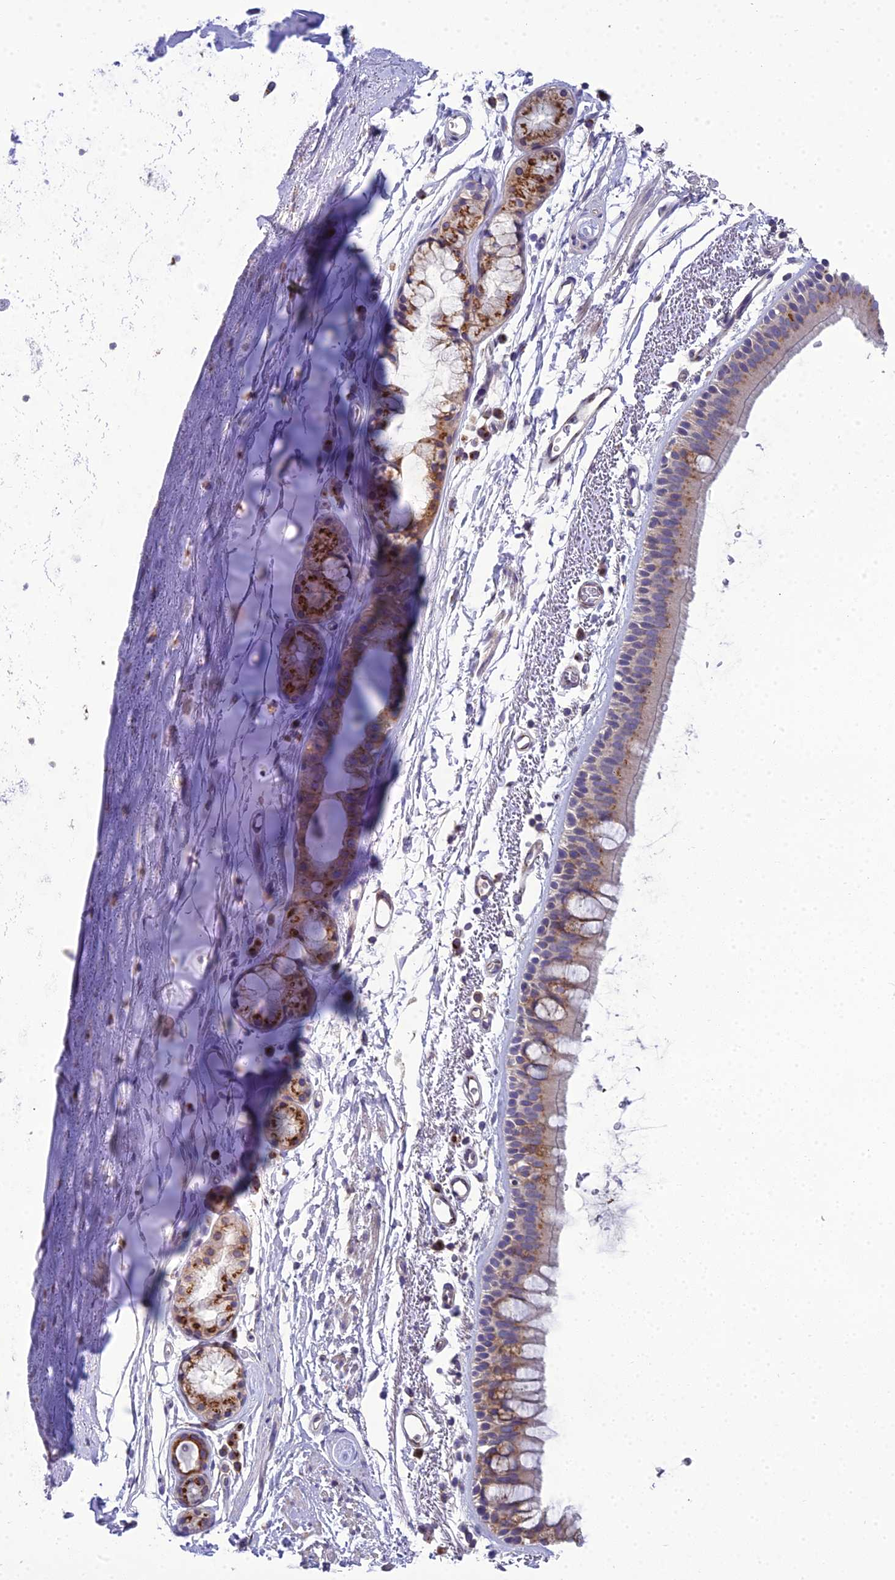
{"staining": {"intensity": "moderate", "quantity": "25%-75%", "location": "cytoplasmic/membranous"}, "tissue": "bronchus", "cell_type": "Respiratory epithelial cells", "image_type": "normal", "snomed": [{"axis": "morphology", "description": "Normal tissue, NOS"}, {"axis": "topography", "description": "Lymph node"}, {"axis": "topography", "description": "Bronchus"}], "caption": "Immunohistochemical staining of benign bronchus shows moderate cytoplasmic/membranous protein expression in about 25%-75% of respiratory epithelial cells.", "gene": "GOLPH3", "patient": {"sex": "female", "age": 70}}